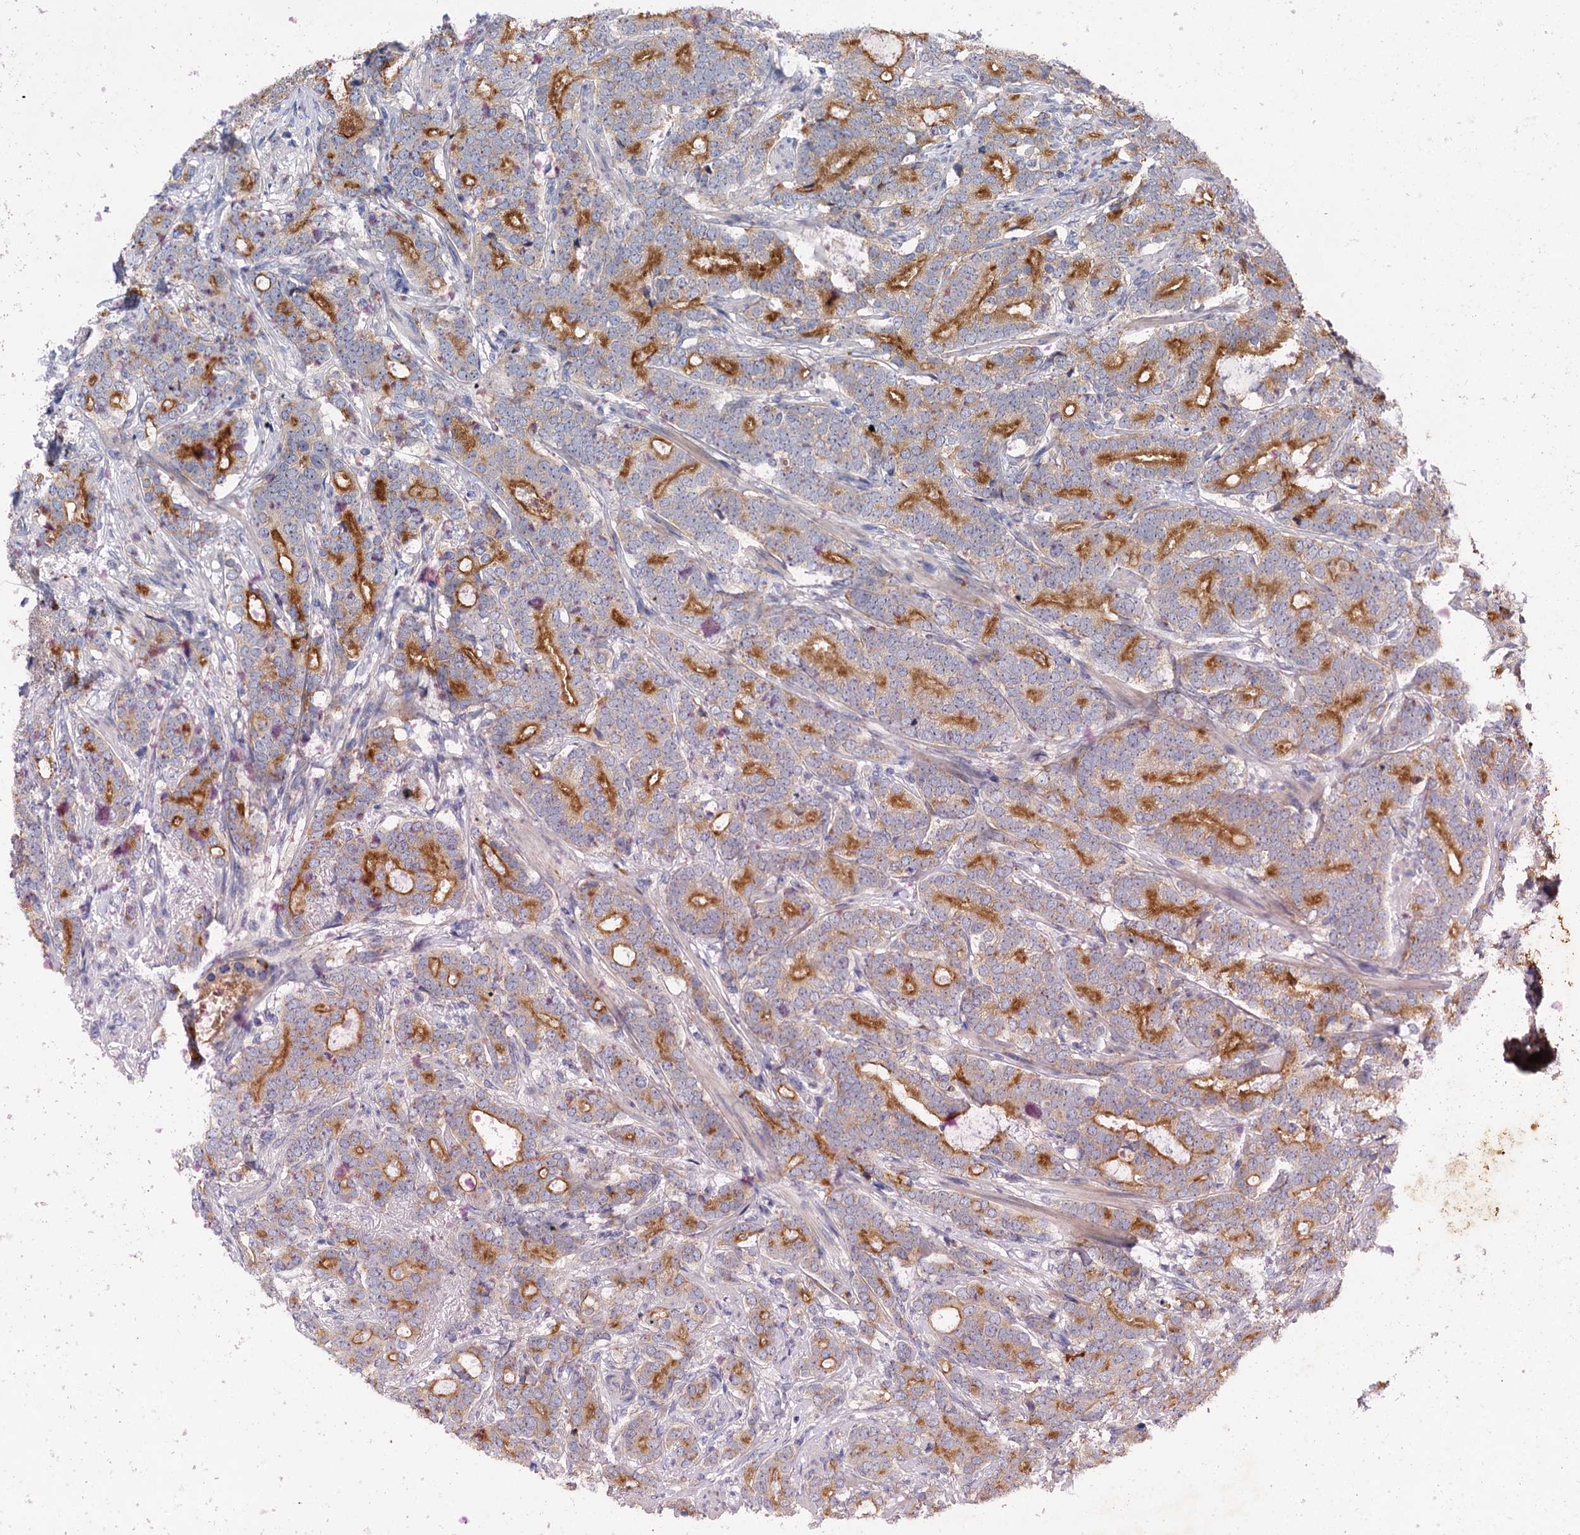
{"staining": {"intensity": "moderate", "quantity": ">75%", "location": "cytoplasmic/membranous"}, "tissue": "prostate cancer", "cell_type": "Tumor cells", "image_type": "cancer", "snomed": [{"axis": "morphology", "description": "Adenocarcinoma, Low grade"}, {"axis": "topography", "description": "Prostate"}], "caption": "Adenocarcinoma (low-grade) (prostate) stained with a protein marker reveals moderate staining in tumor cells.", "gene": "ATP9A", "patient": {"sex": "male", "age": 71}}